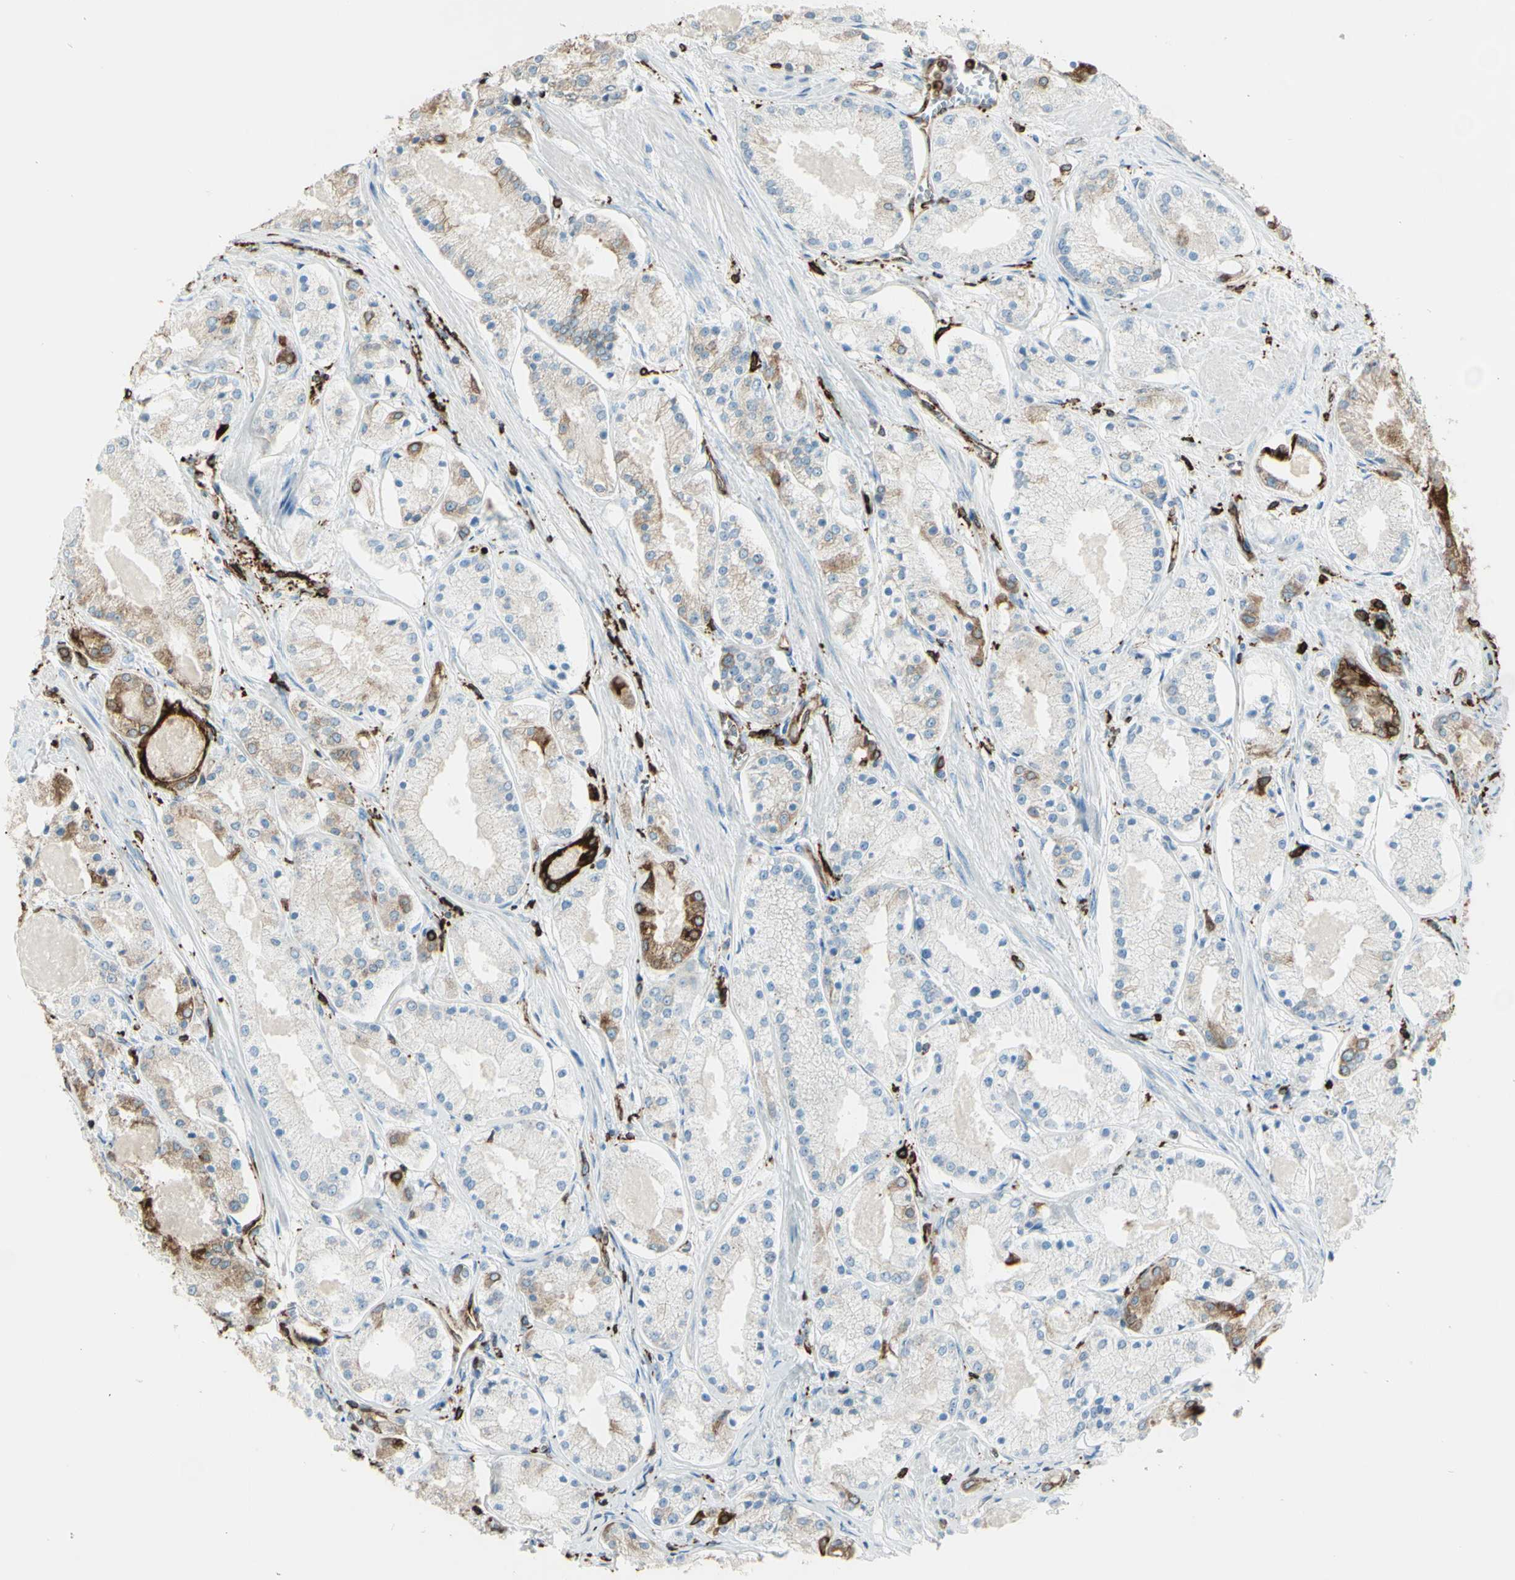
{"staining": {"intensity": "weak", "quantity": "25%-75%", "location": "cytoplasmic/membranous"}, "tissue": "prostate cancer", "cell_type": "Tumor cells", "image_type": "cancer", "snomed": [{"axis": "morphology", "description": "Adenocarcinoma, High grade"}, {"axis": "topography", "description": "Prostate"}], "caption": "Immunohistochemical staining of prostate cancer exhibits low levels of weak cytoplasmic/membranous staining in about 25%-75% of tumor cells. (DAB IHC with brightfield microscopy, high magnification).", "gene": "CD74", "patient": {"sex": "male", "age": 66}}